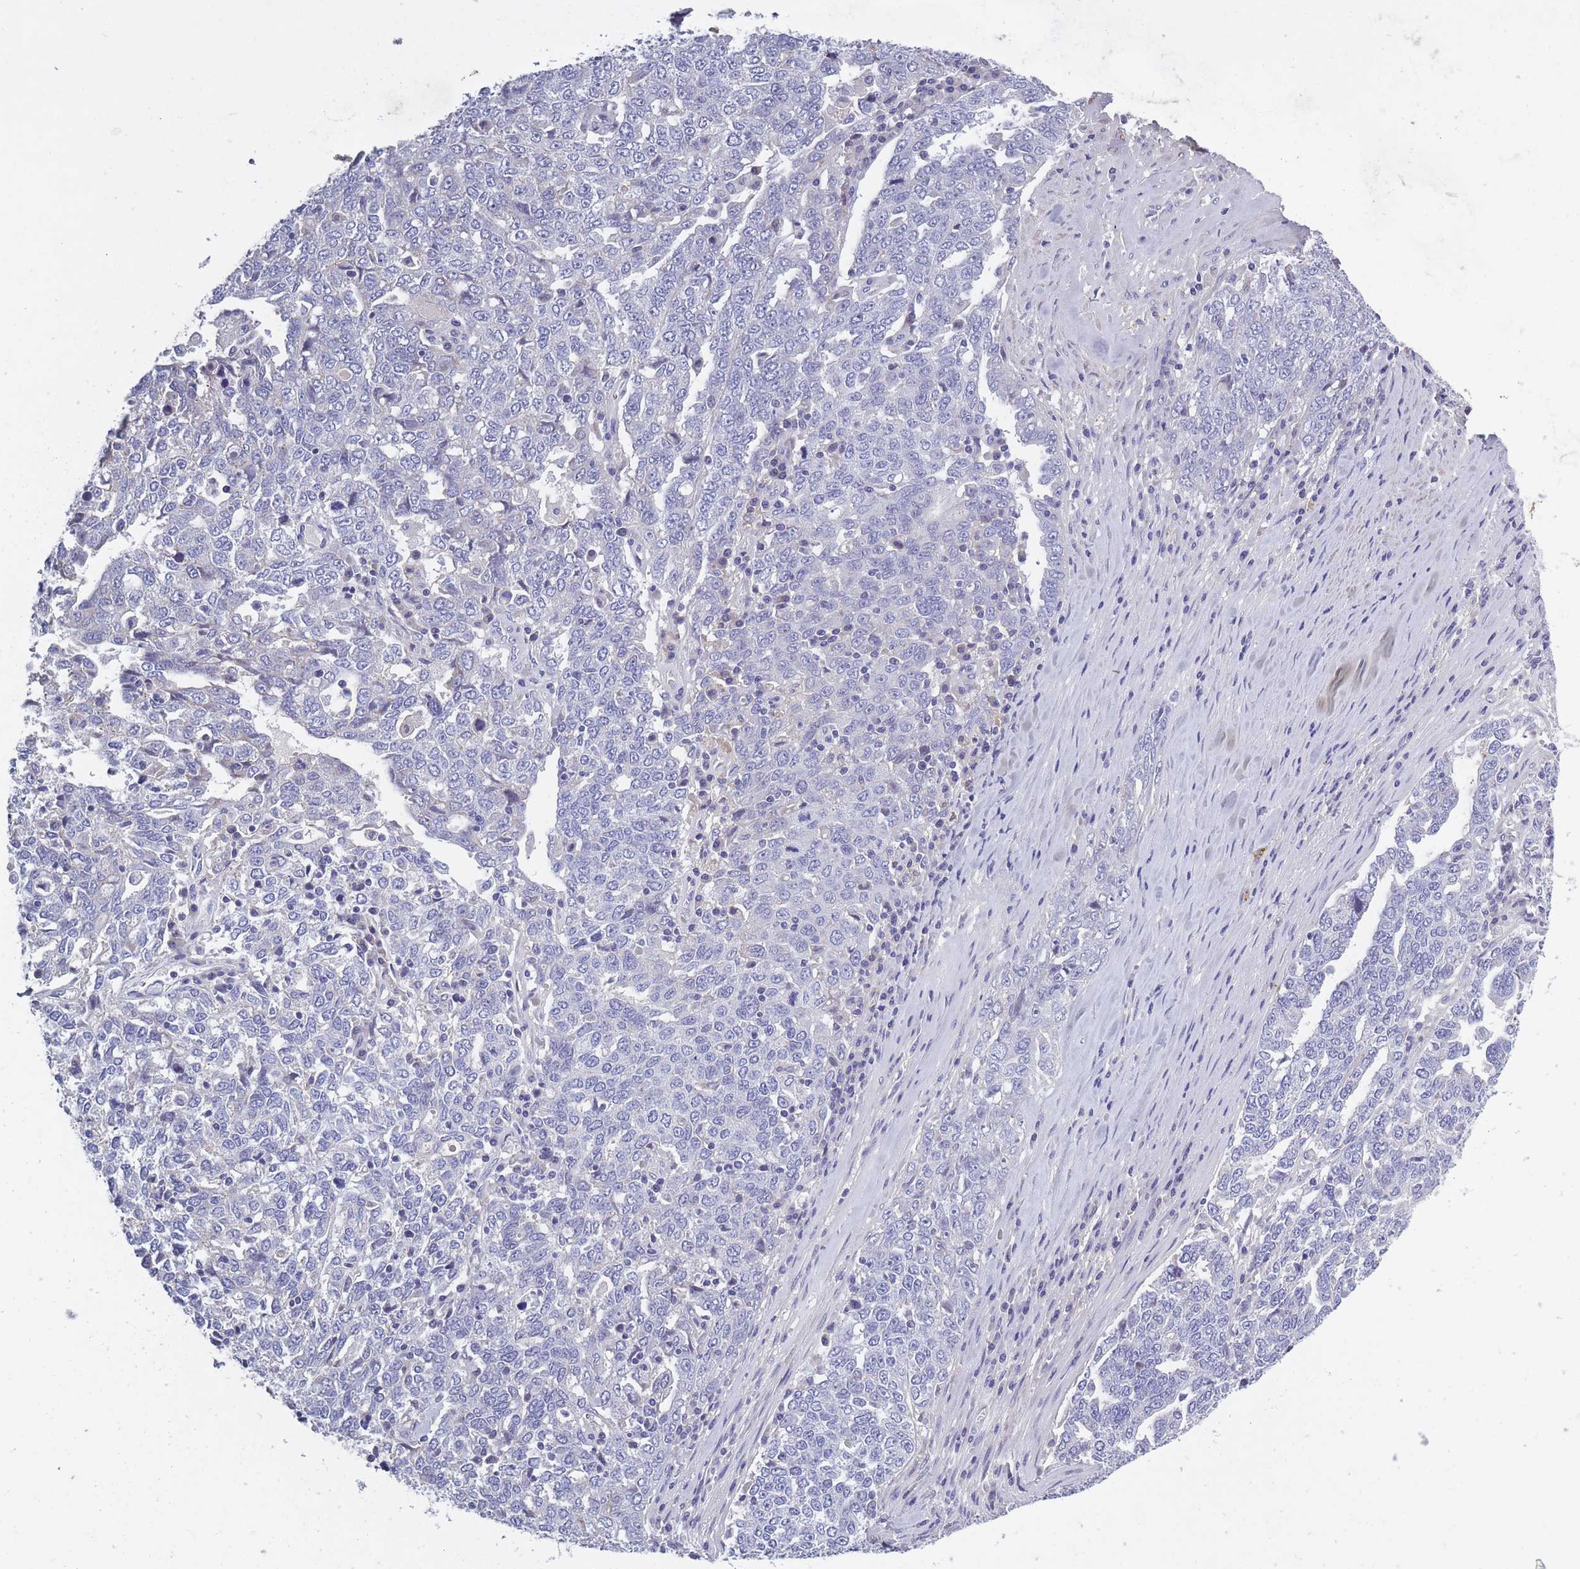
{"staining": {"intensity": "negative", "quantity": "none", "location": "none"}, "tissue": "ovarian cancer", "cell_type": "Tumor cells", "image_type": "cancer", "snomed": [{"axis": "morphology", "description": "Carcinoma, endometroid"}, {"axis": "topography", "description": "Ovary"}], "caption": "Immunohistochemical staining of ovarian endometroid carcinoma demonstrates no significant staining in tumor cells. (Brightfield microscopy of DAB immunohistochemistry (IHC) at high magnification).", "gene": "OR4C5", "patient": {"sex": "female", "age": 62}}